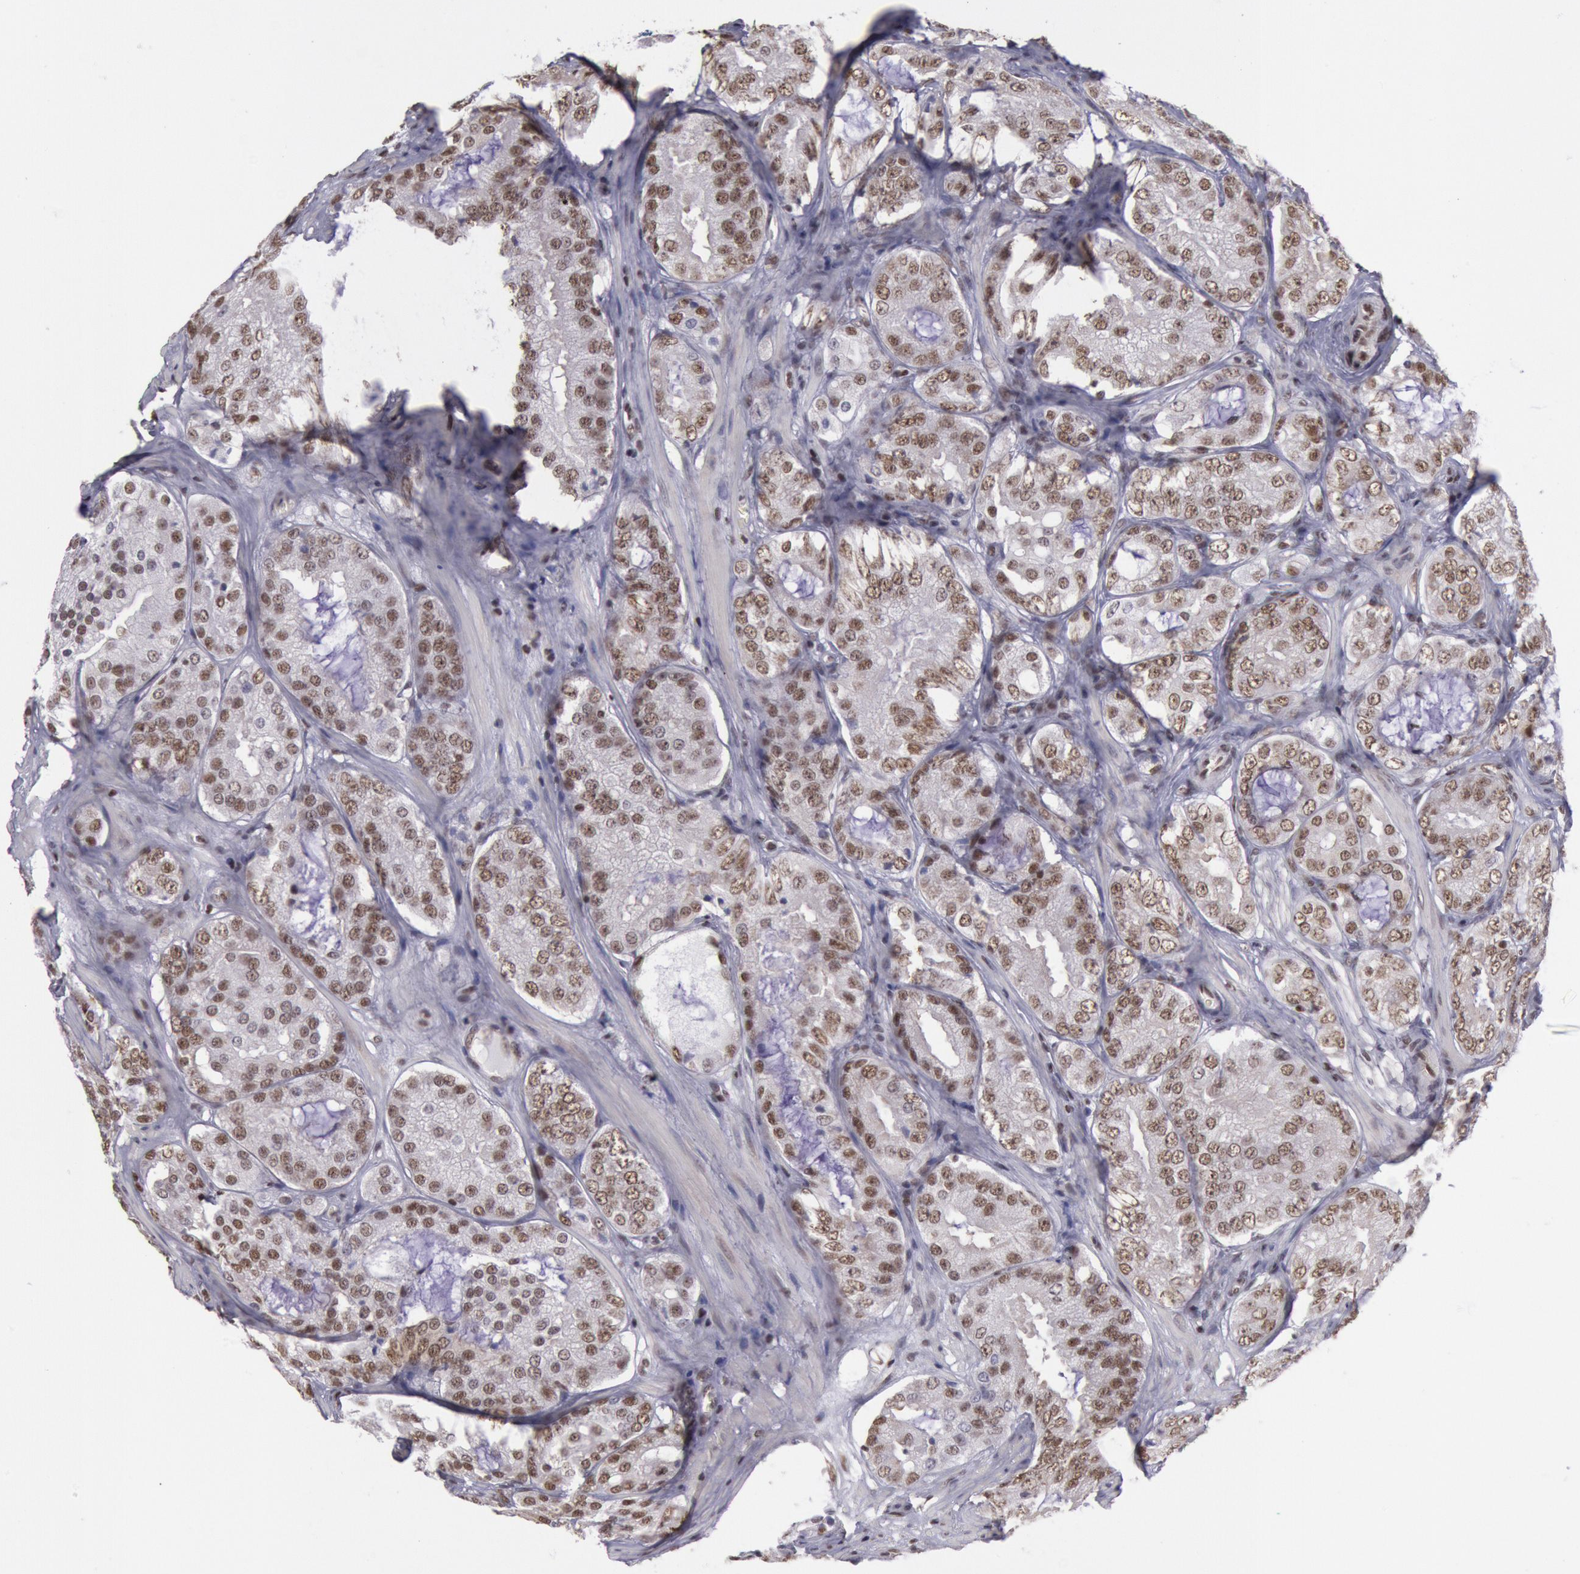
{"staining": {"intensity": "moderate", "quantity": ">75%", "location": "nuclear"}, "tissue": "prostate cancer", "cell_type": "Tumor cells", "image_type": "cancer", "snomed": [{"axis": "morphology", "description": "Adenocarcinoma, Medium grade"}, {"axis": "topography", "description": "Prostate"}], "caption": "Immunohistochemistry photomicrograph of neoplastic tissue: prostate cancer (adenocarcinoma (medium-grade)) stained using immunohistochemistry shows medium levels of moderate protein expression localized specifically in the nuclear of tumor cells, appearing as a nuclear brown color.", "gene": "NKAP", "patient": {"sex": "male", "age": 60}}